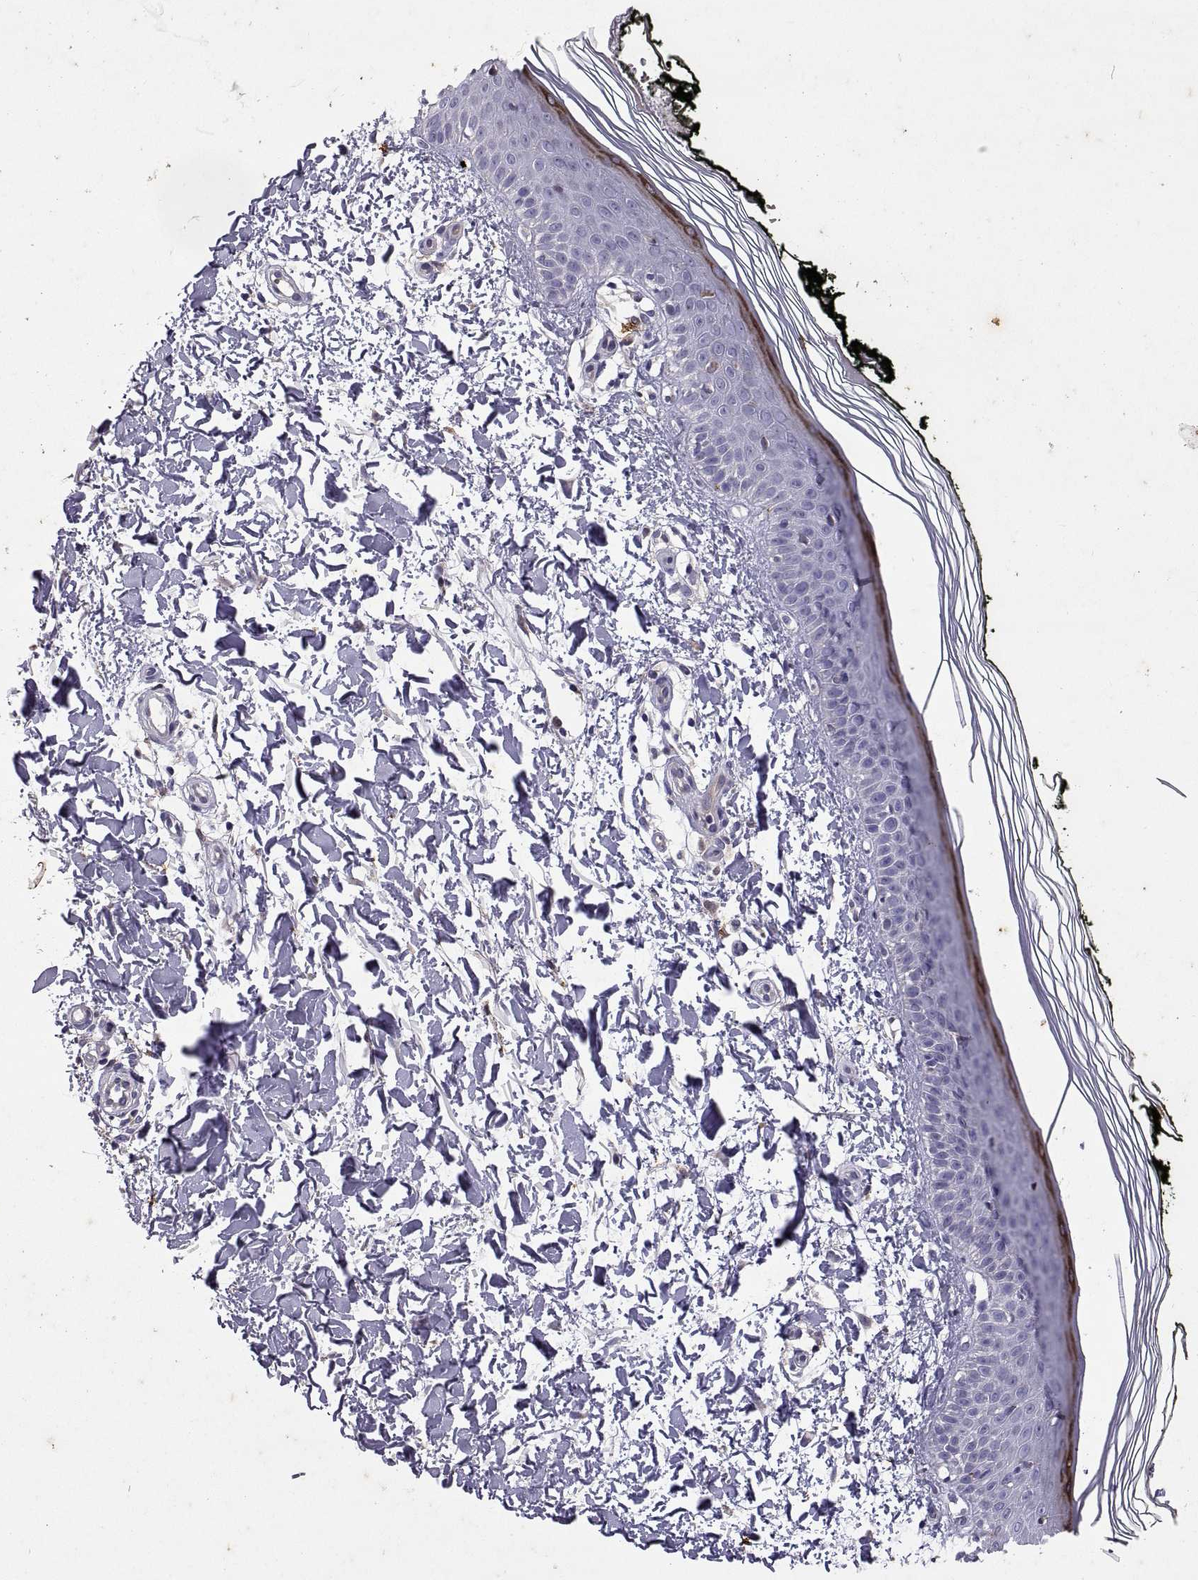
{"staining": {"intensity": "negative", "quantity": "none", "location": "none"}, "tissue": "skin", "cell_type": "Fibroblasts", "image_type": "normal", "snomed": [{"axis": "morphology", "description": "Normal tissue, NOS"}, {"axis": "topography", "description": "Skin"}], "caption": "Fibroblasts are negative for brown protein staining in unremarkable skin.", "gene": "DOK3", "patient": {"sex": "female", "age": 62}}